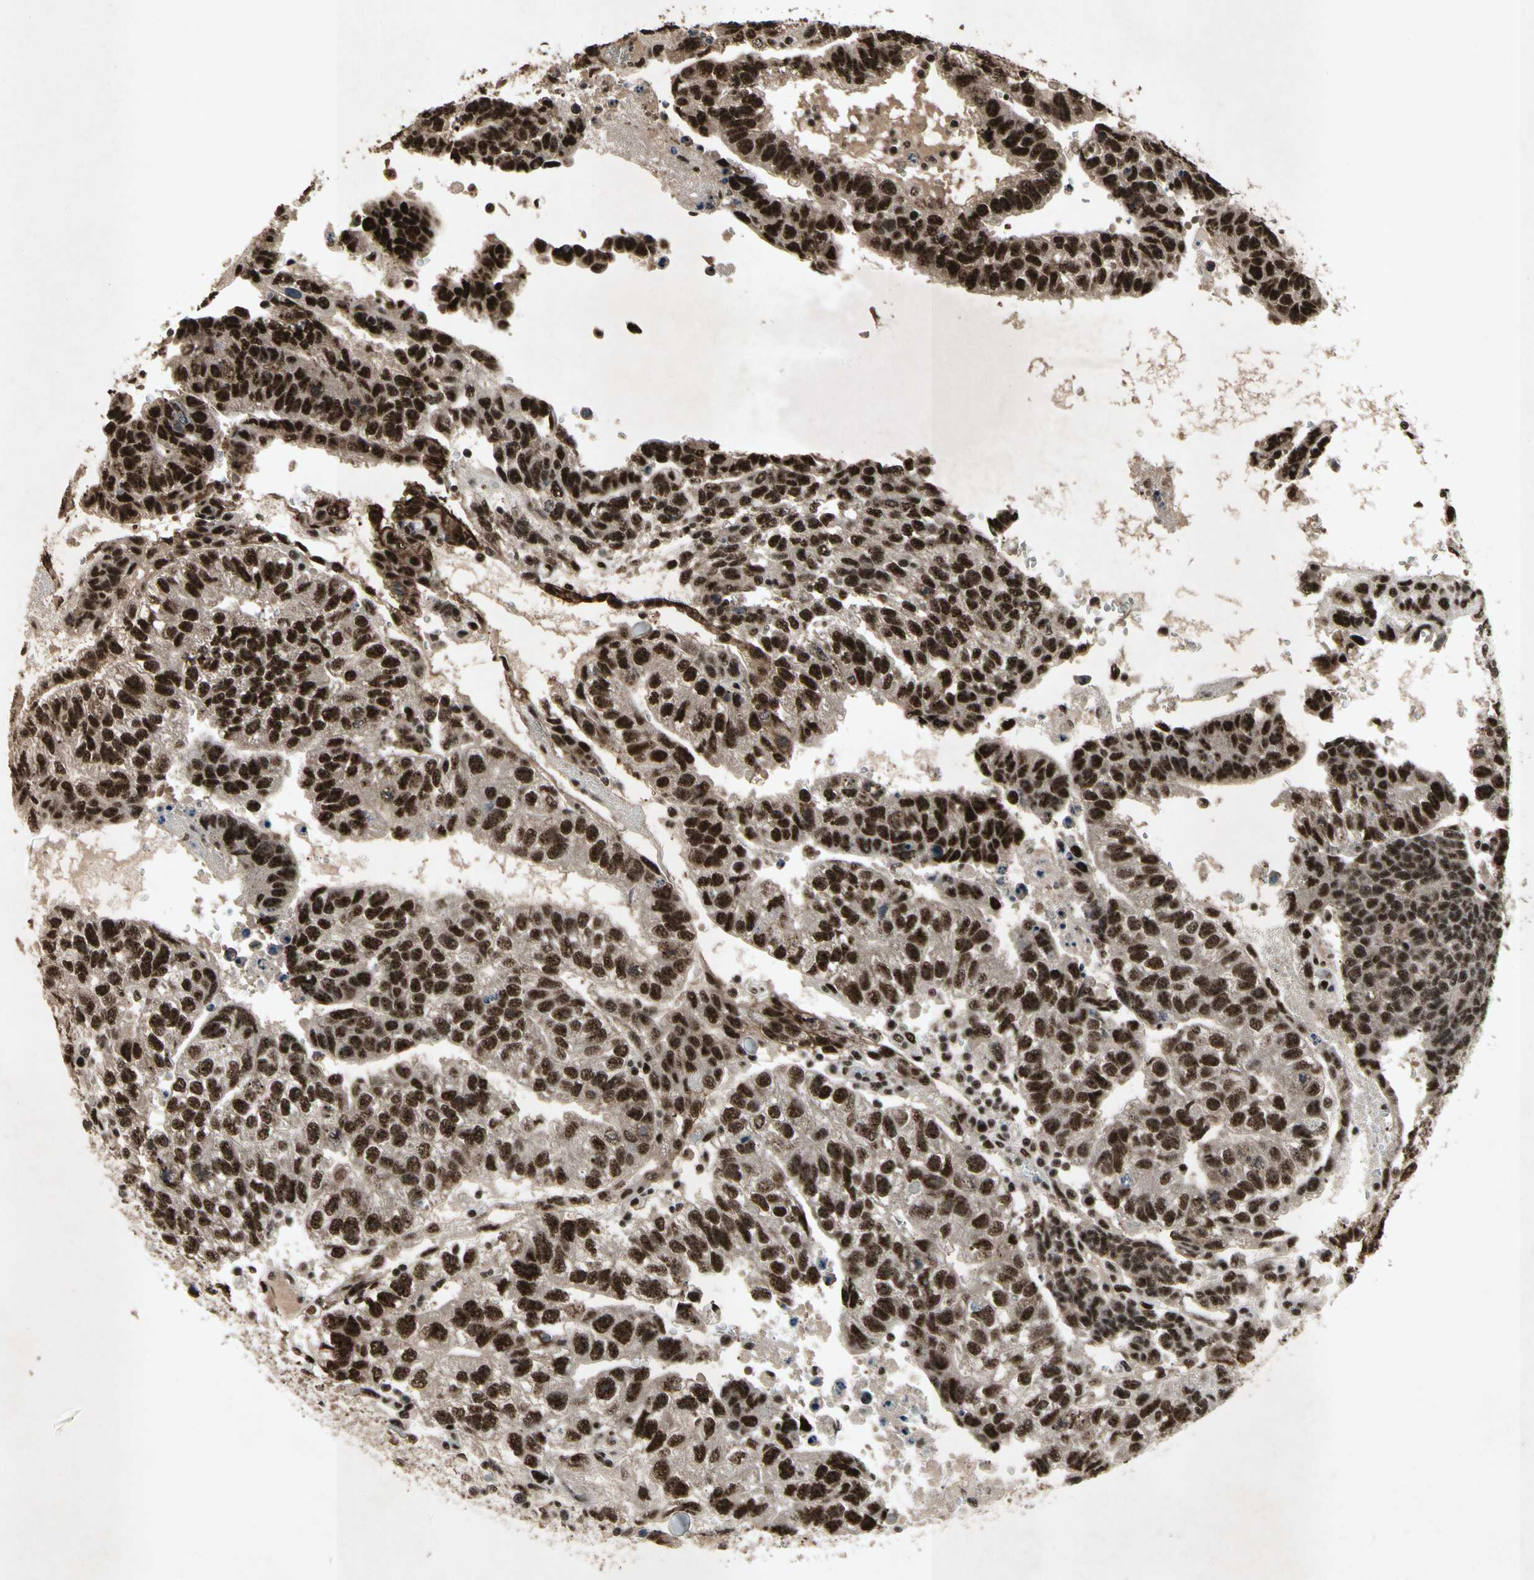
{"staining": {"intensity": "strong", "quantity": ">75%", "location": "cytoplasmic/membranous,nuclear"}, "tissue": "testis cancer", "cell_type": "Tumor cells", "image_type": "cancer", "snomed": [{"axis": "morphology", "description": "Seminoma, NOS"}, {"axis": "morphology", "description": "Carcinoma, Embryonal, NOS"}, {"axis": "topography", "description": "Testis"}], "caption": "Human testis cancer (embryonal carcinoma) stained for a protein (brown) demonstrates strong cytoplasmic/membranous and nuclear positive expression in approximately >75% of tumor cells.", "gene": "TBX2", "patient": {"sex": "male", "age": 52}}